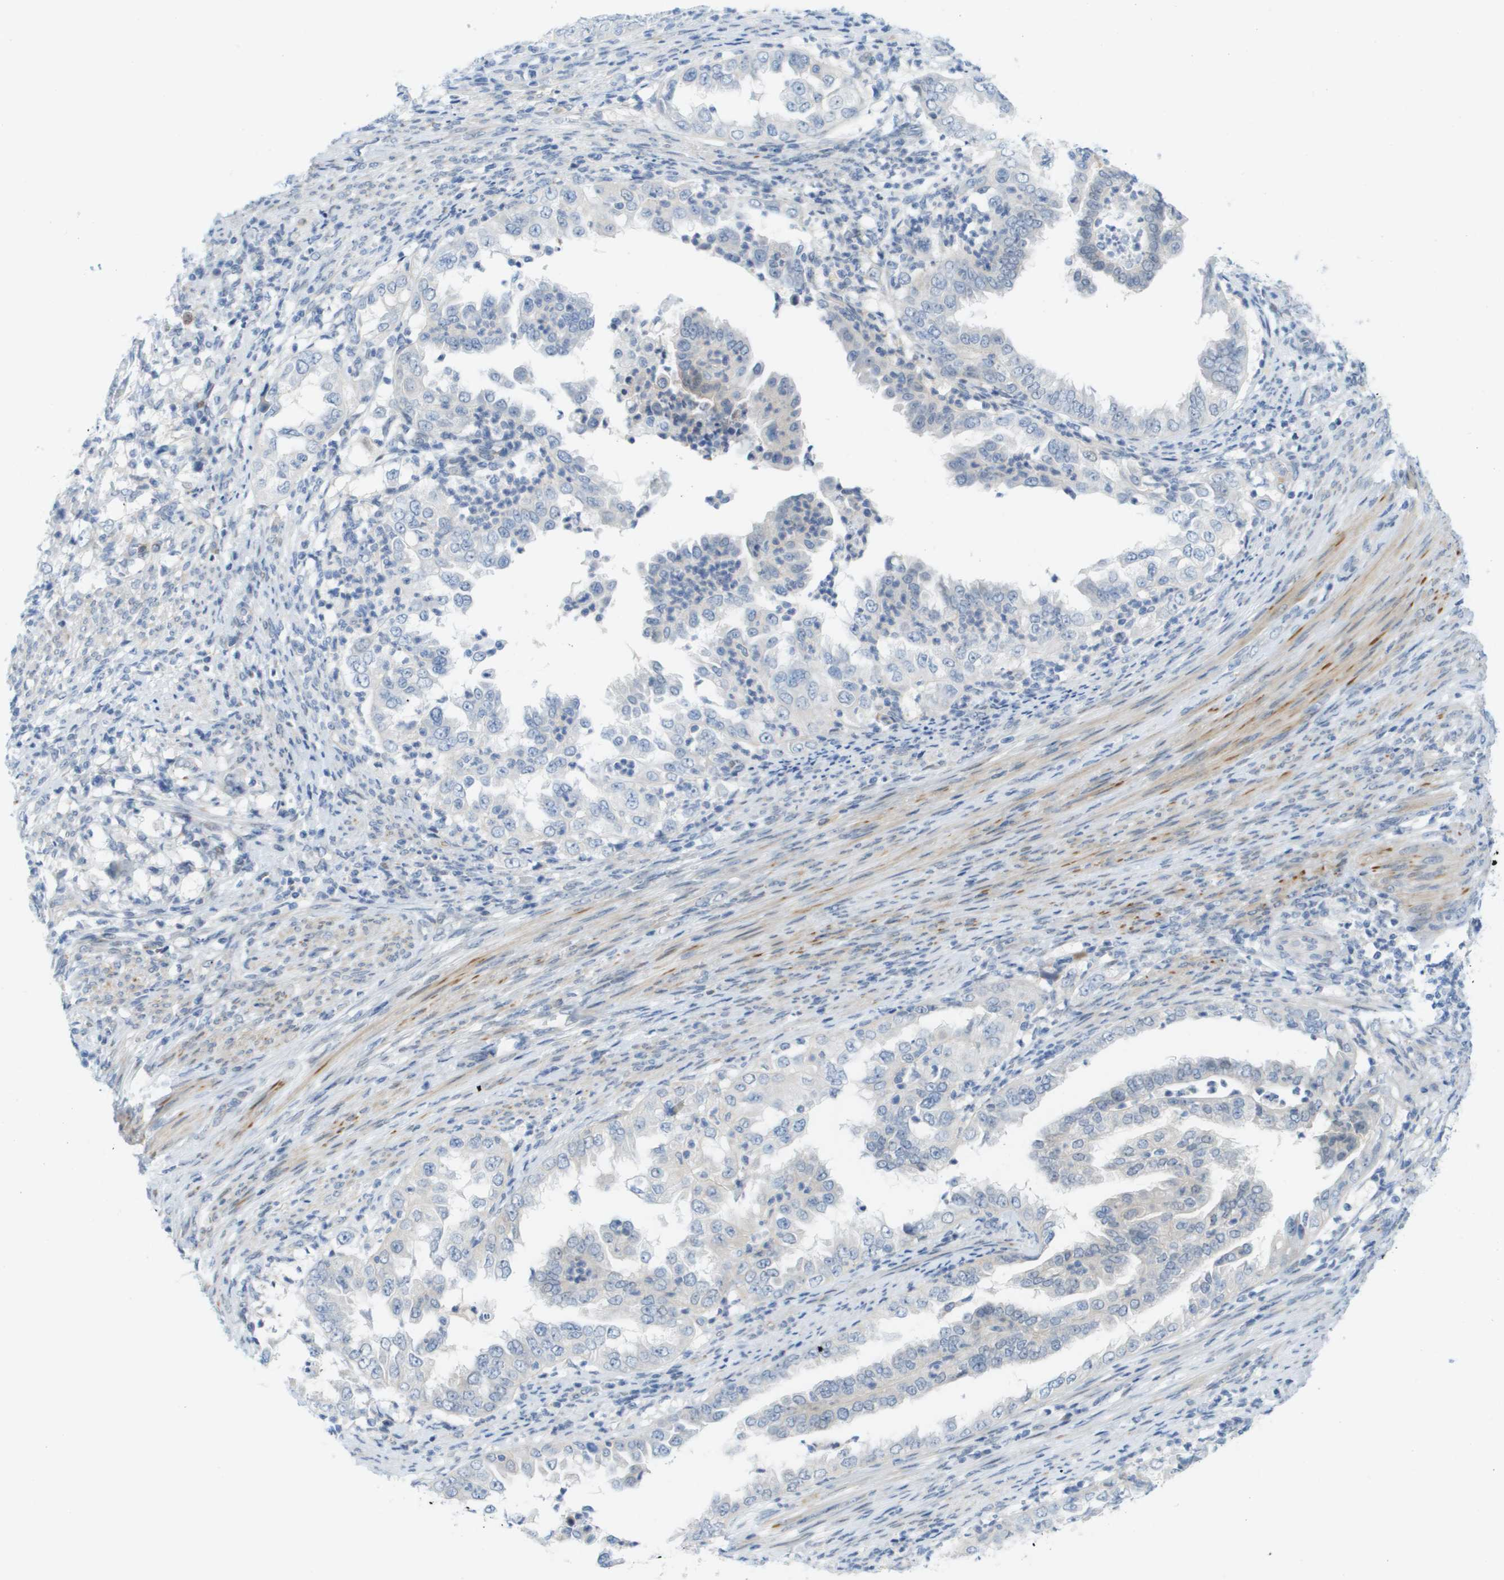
{"staining": {"intensity": "negative", "quantity": "none", "location": "none"}, "tissue": "endometrial cancer", "cell_type": "Tumor cells", "image_type": "cancer", "snomed": [{"axis": "morphology", "description": "Adenocarcinoma, NOS"}, {"axis": "topography", "description": "Endometrium"}], "caption": "DAB immunohistochemical staining of endometrial cancer (adenocarcinoma) shows no significant expression in tumor cells.", "gene": "CUL9", "patient": {"sex": "female", "age": 85}}